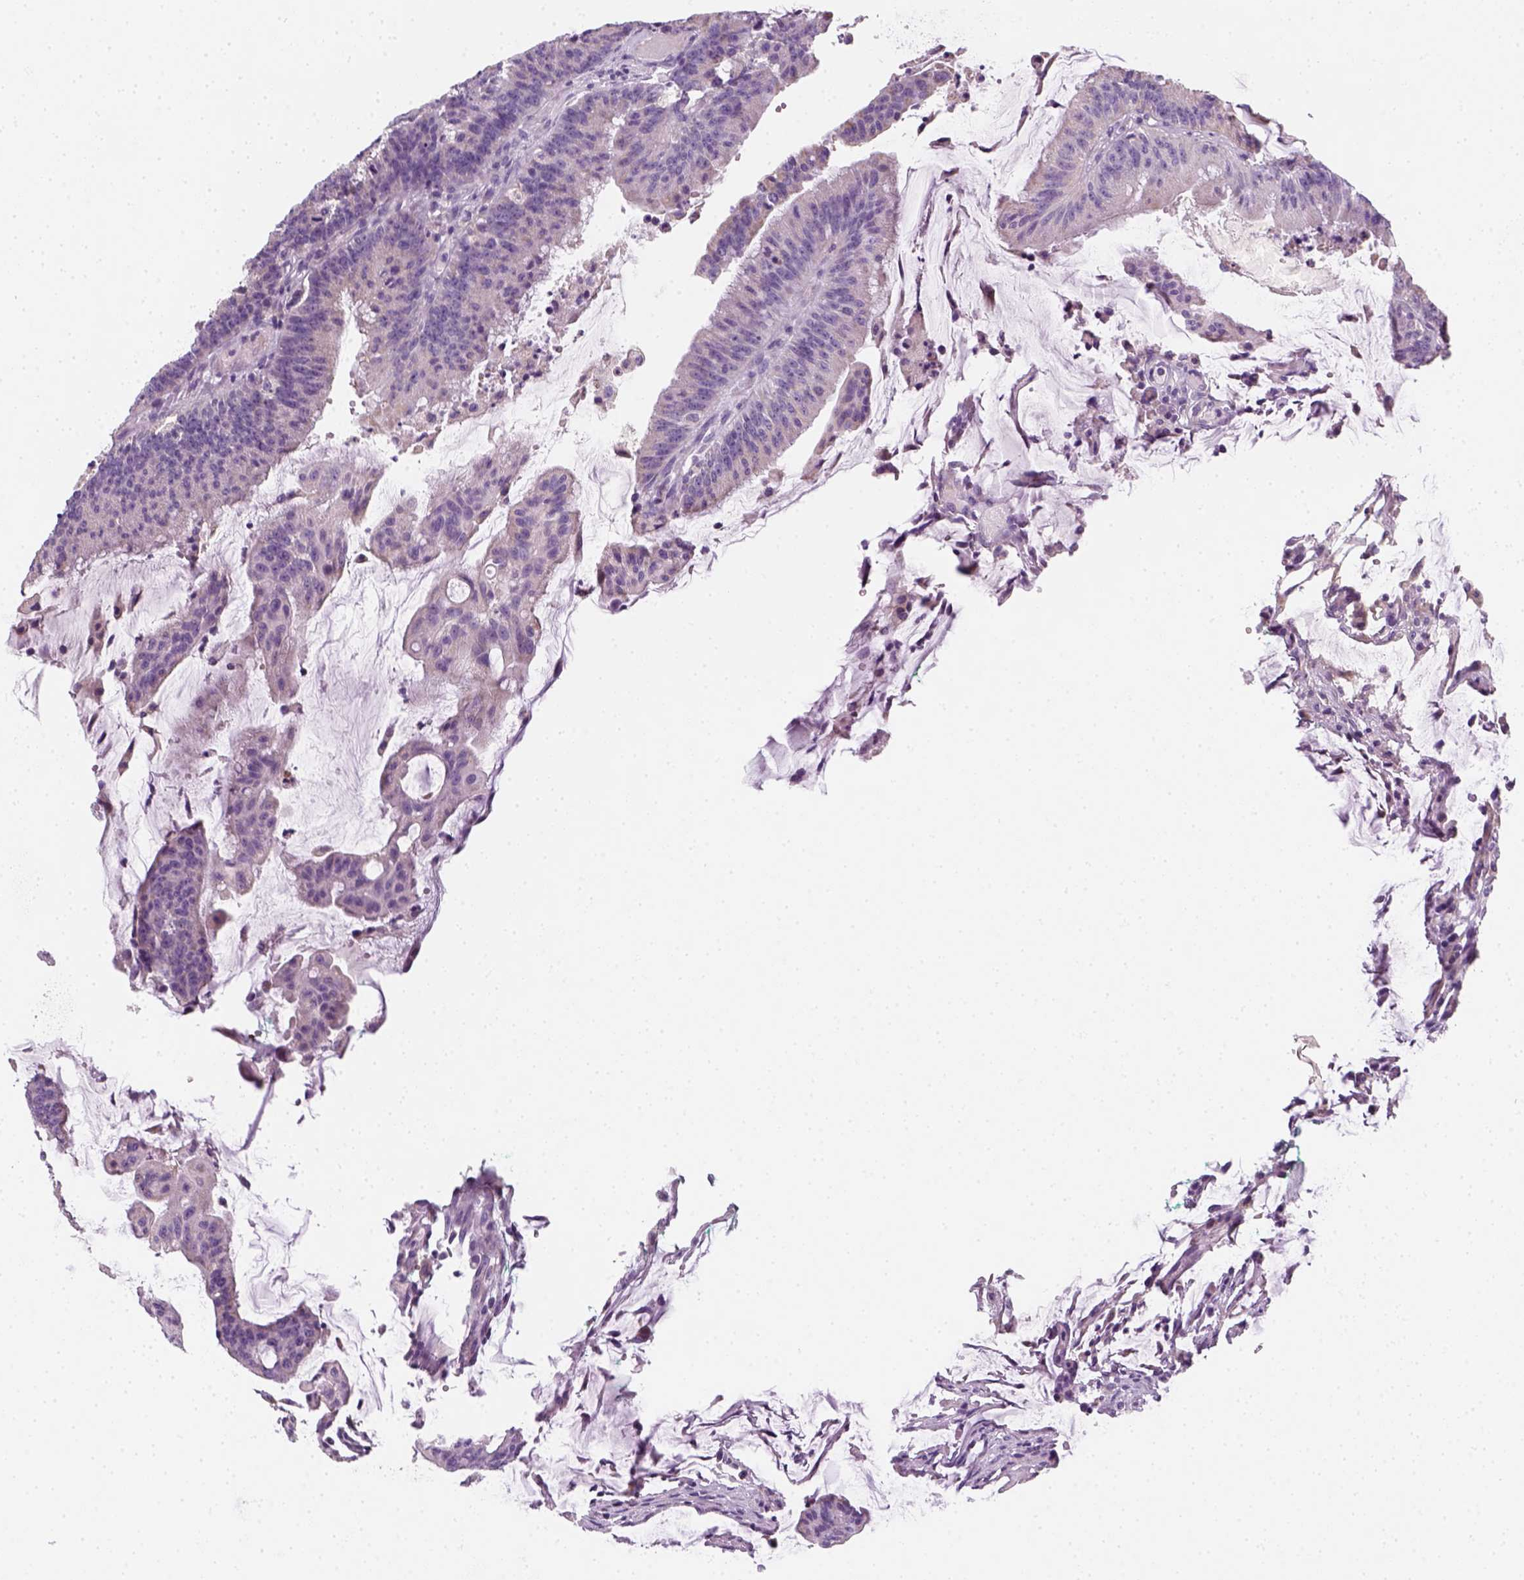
{"staining": {"intensity": "negative", "quantity": "none", "location": "none"}, "tissue": "colorectal cancer", "cell_type": "Tumor cells", "image_type": "cancer", "snomed": [{"axis": "morphology", "description": "Adenocarcinoma, NOS"}, {"axis": "topography", "description": "Colon"}], "caption": "Colorectal adenocarcinoma was stained to show a protein in brown. There is no significant expression in tumor cells. (Stains: DAB (3,3'-diaminobenzidine) immunohistochemistry (IHC) with hematoxylin counter stain, Microscopy: brightfield microscopy at high magnification).", "gene": "AWAT2", "patient": {"sex": "female", "age": 78}}